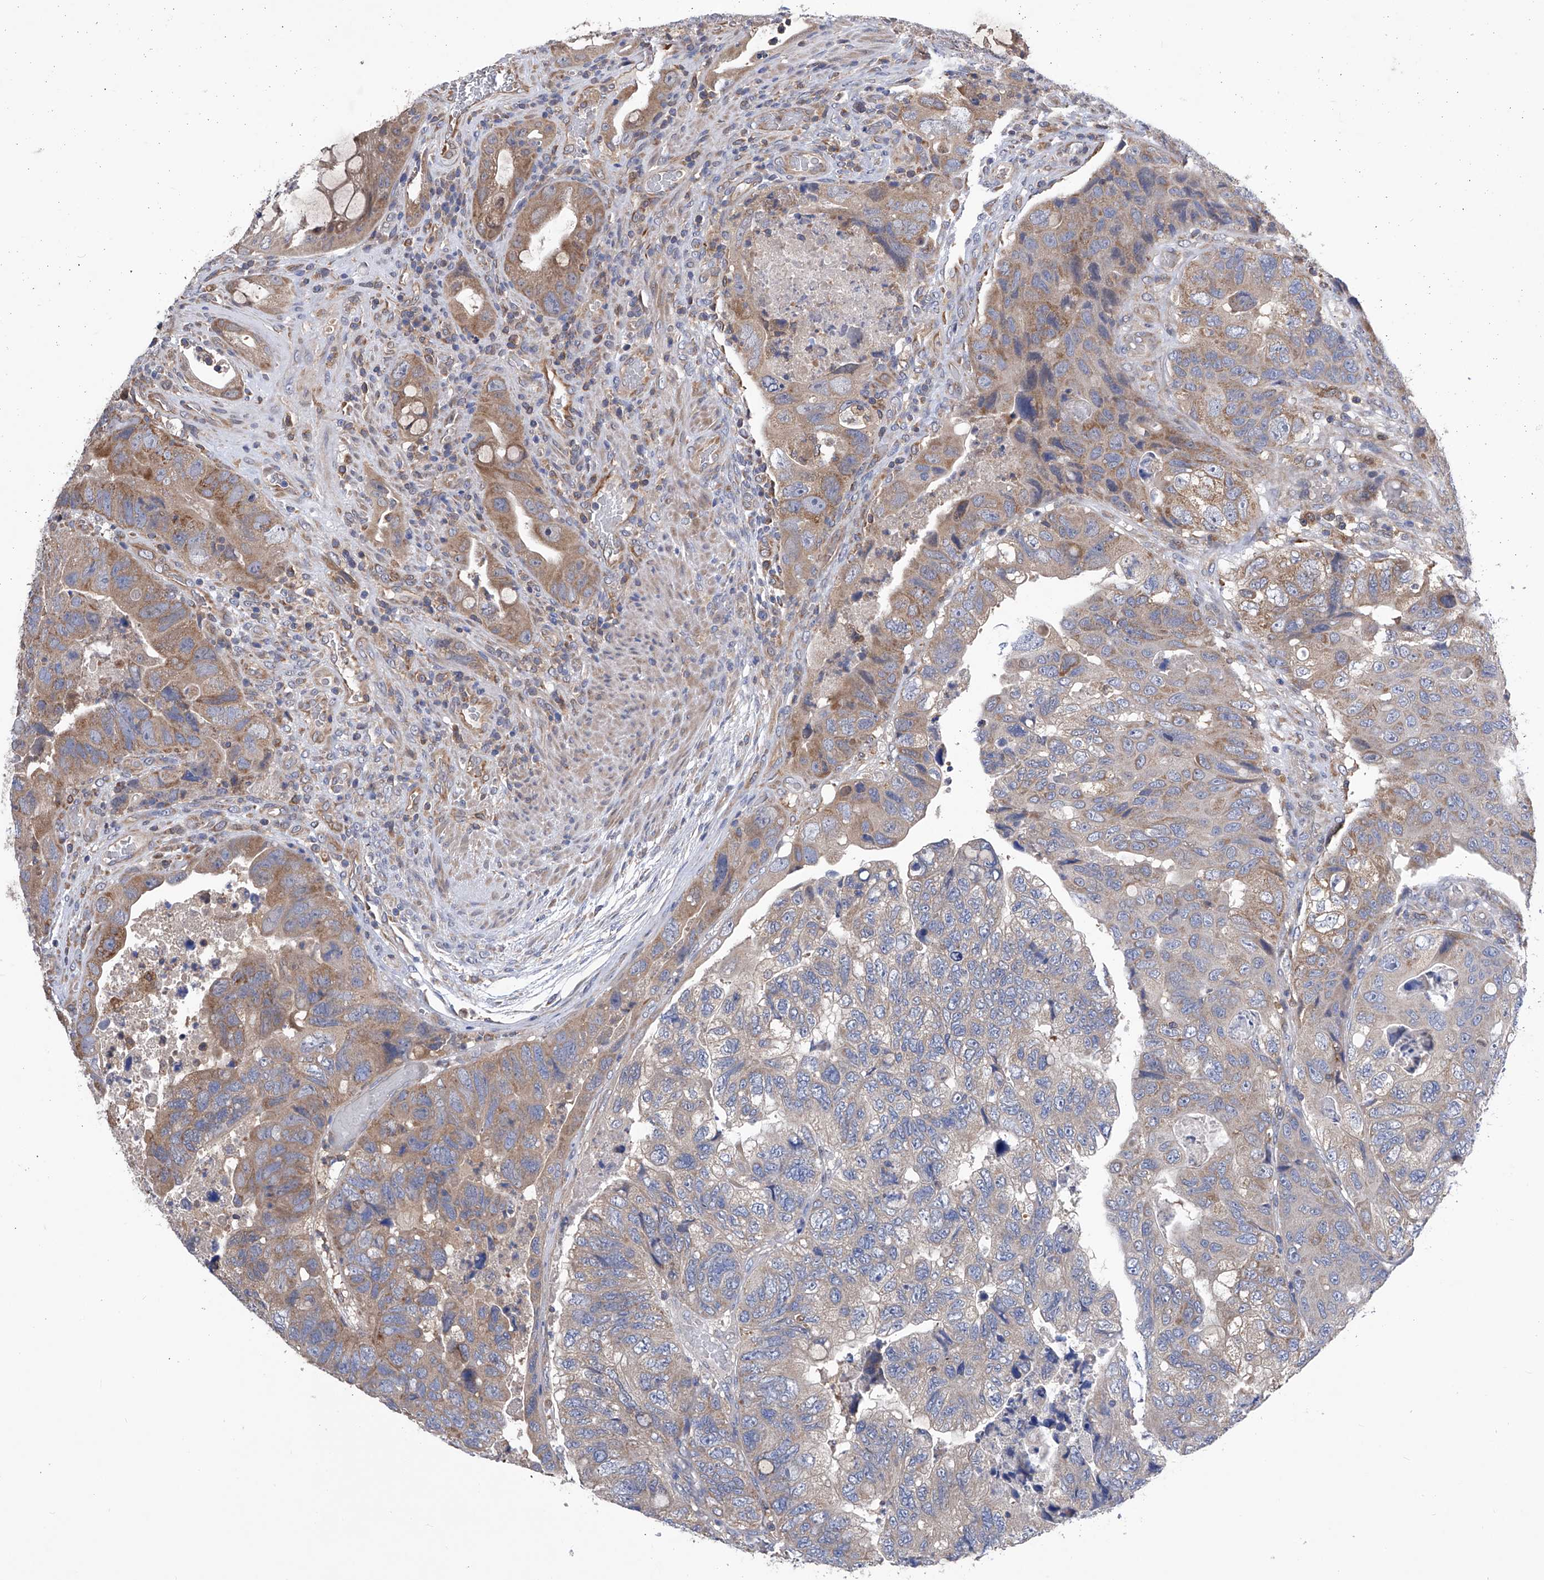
{"staining": {"intensity": "moderate", "quantity": "25%-75%", "location": "cytoplasmic/membranous"}, "tissue": "colorectal cancer", "cell_type": "Tumor cells", "image_type": "cancer", "snomed": [{"axis": "morphology", "description": "Adenocarcinoma, NOS"}, {"axis": "topography", "description": "Rectum"}], "caption": "Tumor cells demonstrate medium levels of moderate cytoplasmic/membranous expression in approximately 25%-75% of cells in colorectal adenocarcinoma. (DAB (3,3'-diaminobenzidine) IHC with brightfield microscopy, high magnification).", "gene": "SPATA20", "patient": {"sex": "male", "age": 63}}